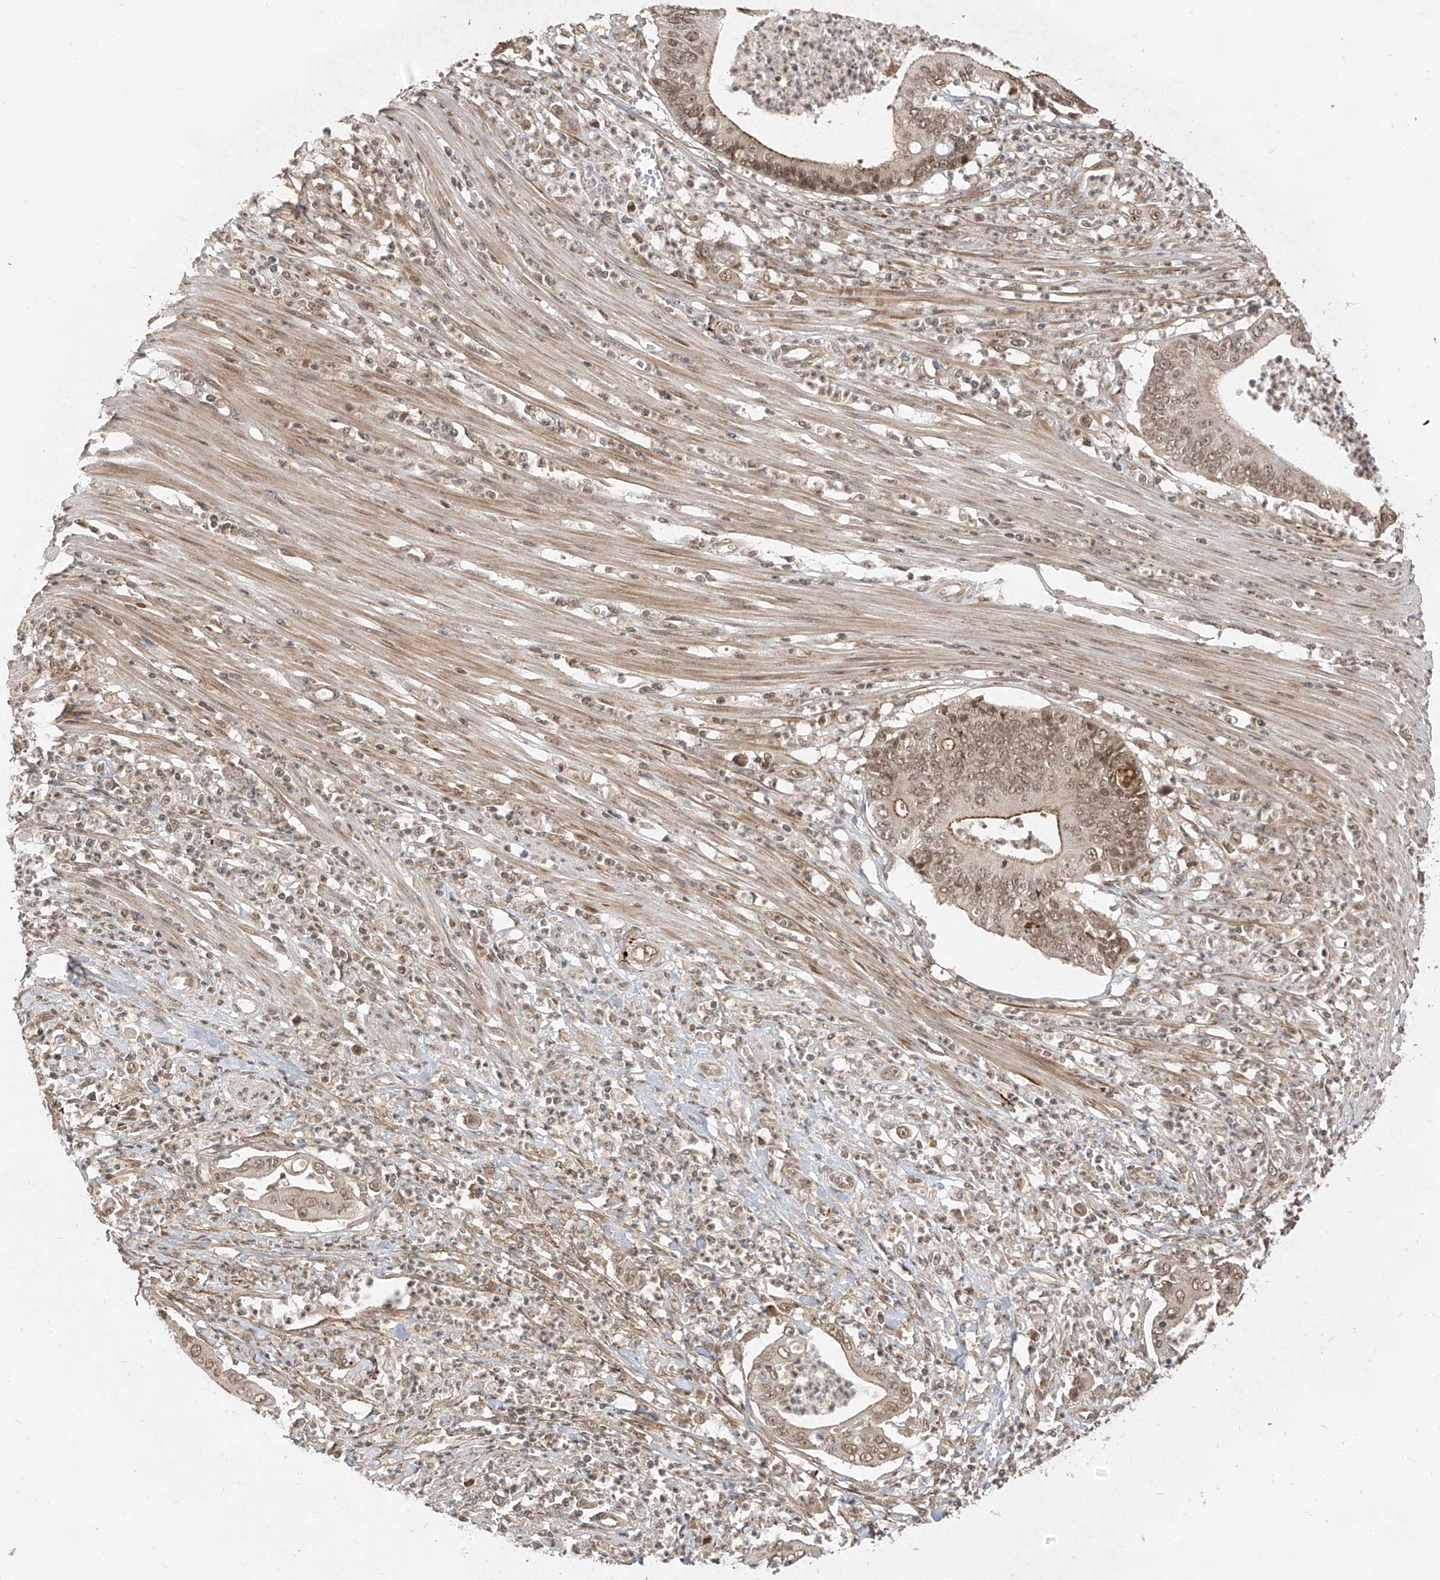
{"staining": {"intensity": "weak", "quantity": ">75%", "location": "cytoplasmic/membranous,nuclear"}, "tissue": "pancreatic cancer", "cell_type": "Tumor cells", "image_type": "cancer", "snomed": [{"axis": "morphology", "description": "Adenocarcinoma, NOS"}, {"axis": "topography", "description": "Pancreas"}], "caption": "Protein positivity by IHC displays weak cytoplasmic/membranous and nuclear positivity in approximately >75% of tumor cells in pancreatic cancer.", "gene": "LCOR", "patient": {"sex": "male", "age": 69}}